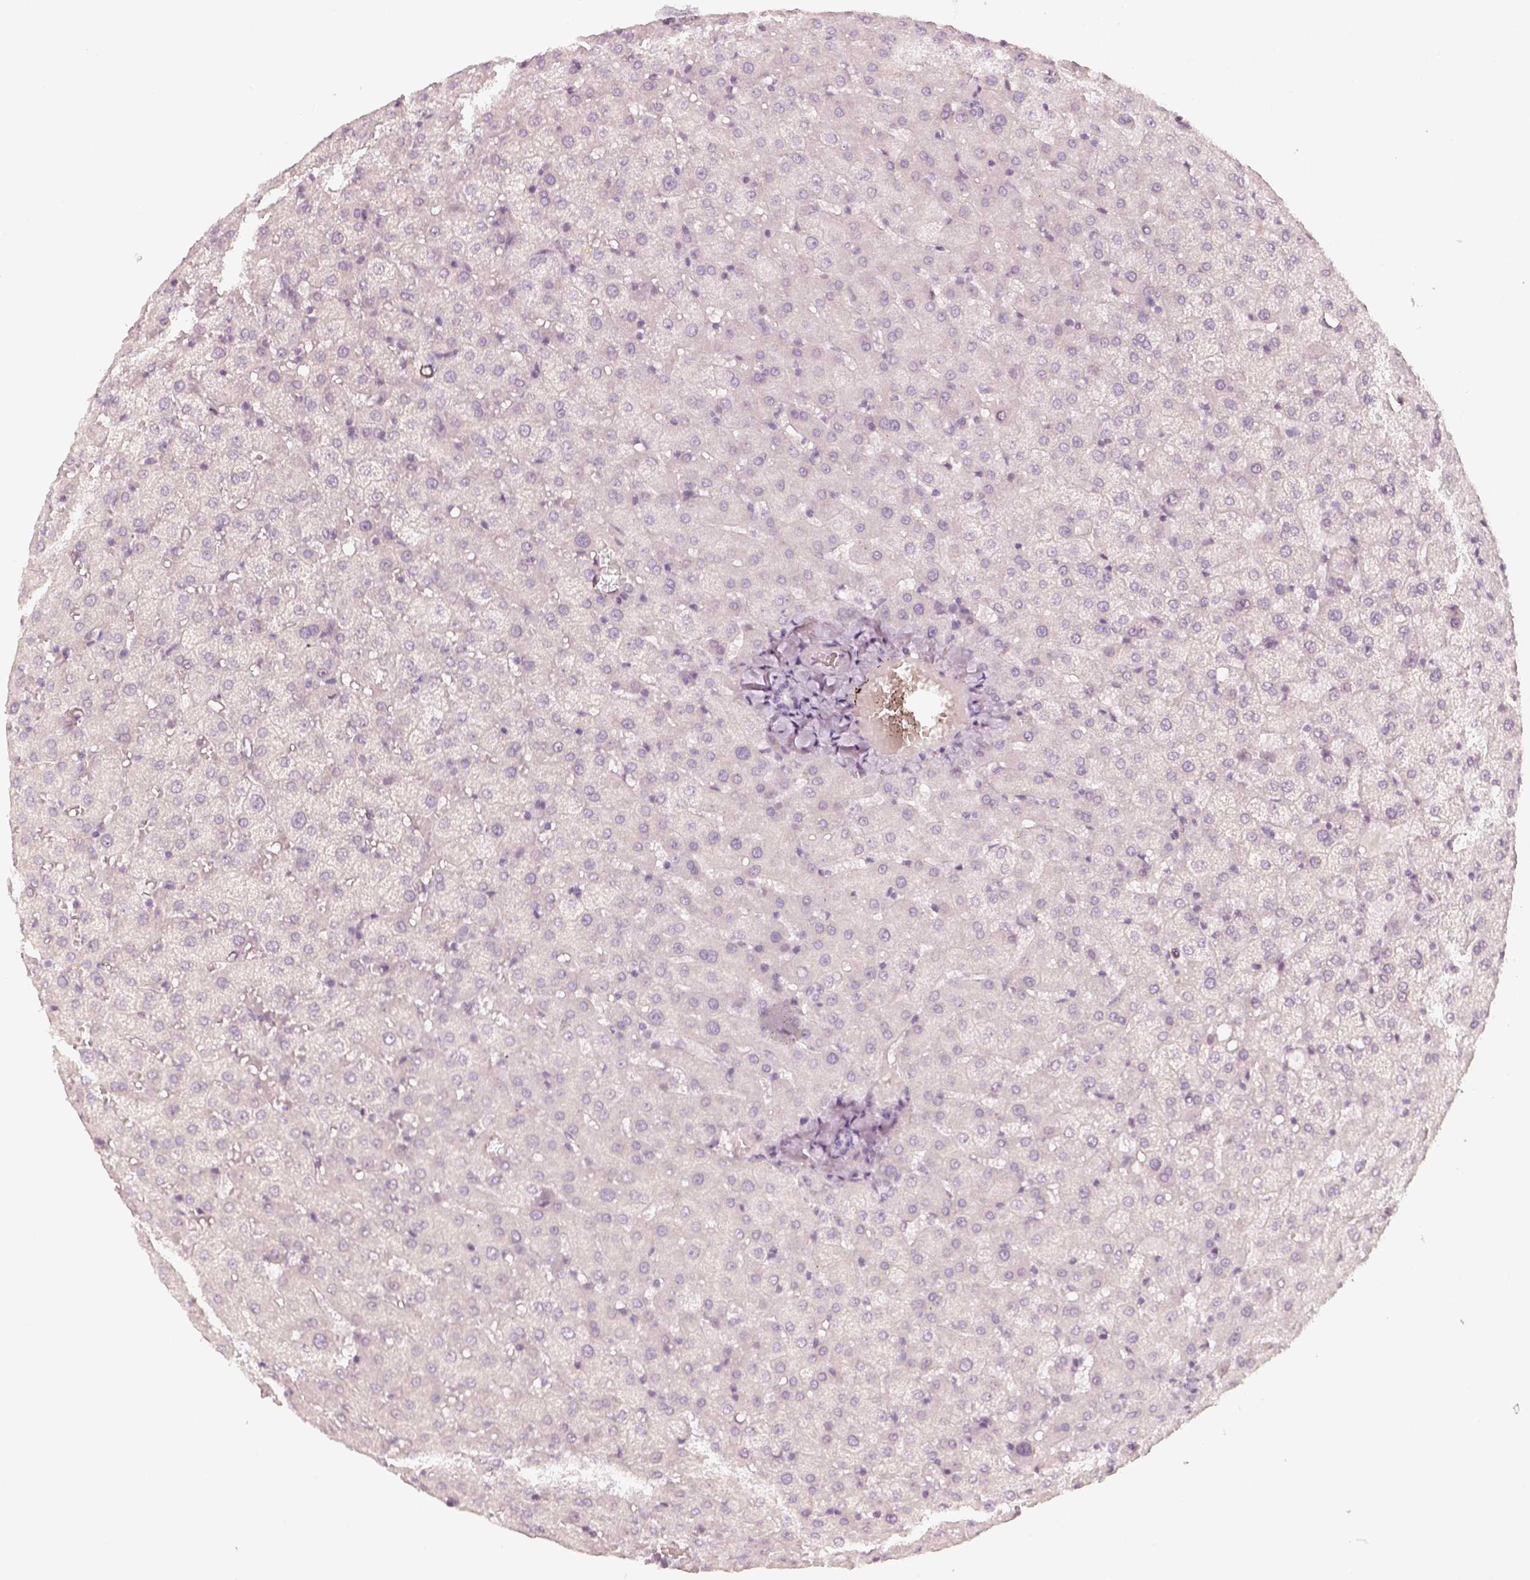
{"staining": {"intensity": "negative", "quantity": "none", "location": "none"}, "tissue": "liver", "cell_type": "Cholangiocytes", "image_type": "normal", "snomed": [{"axis": "morphology", "description": "Normal tissue, NOS"}, {"axis": "topography", "description": "Liver"}], "caption": "Liver stained for a protein using immunohistochemistry reveals no positivity cholangiocytes.", "gene": "KRTAP2", "patient": {"sex": "female", "age": 50}}